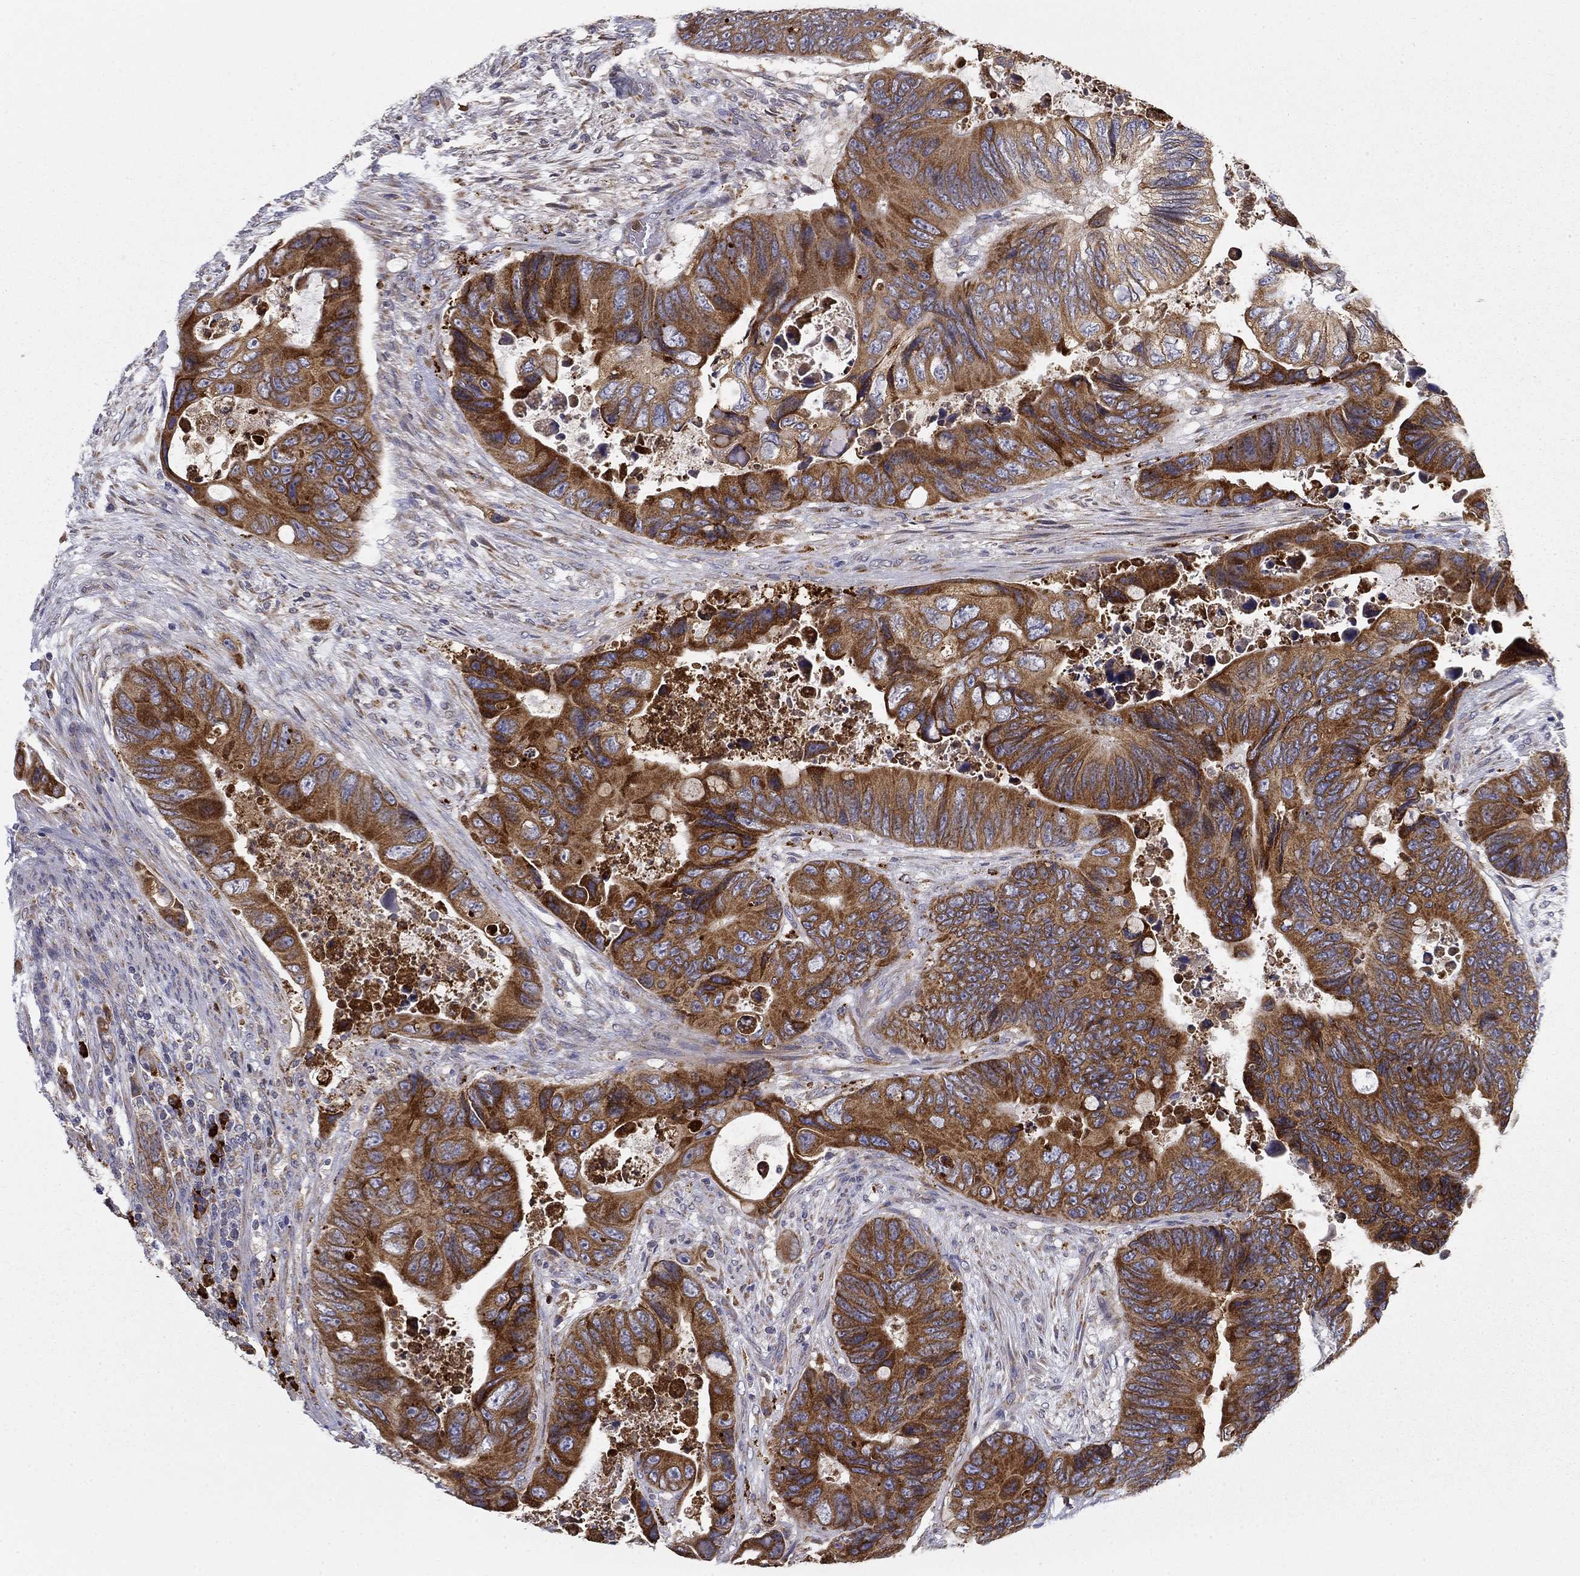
{"staining": {"intensity": "weak", "quantity": ">75%", "location": "cytoplasmic/membranous"}, "tissue": "colorectal cancer", "cell_type": "Tumor cells", "image_type": "cancer", "snomed": [{"axis": "morphology", "description": "Adenocarcinoma, NOS"}, {"axis": "topography", "description": "Rectum"}], "caption": "Protein expression analysis of colorectal cancer demonstrates weak cytoplasmic/membranous expression in approximately >75% of tumor cells.", "gene": "PRDX4", "patient": {"sex": "male", "age": 63}}